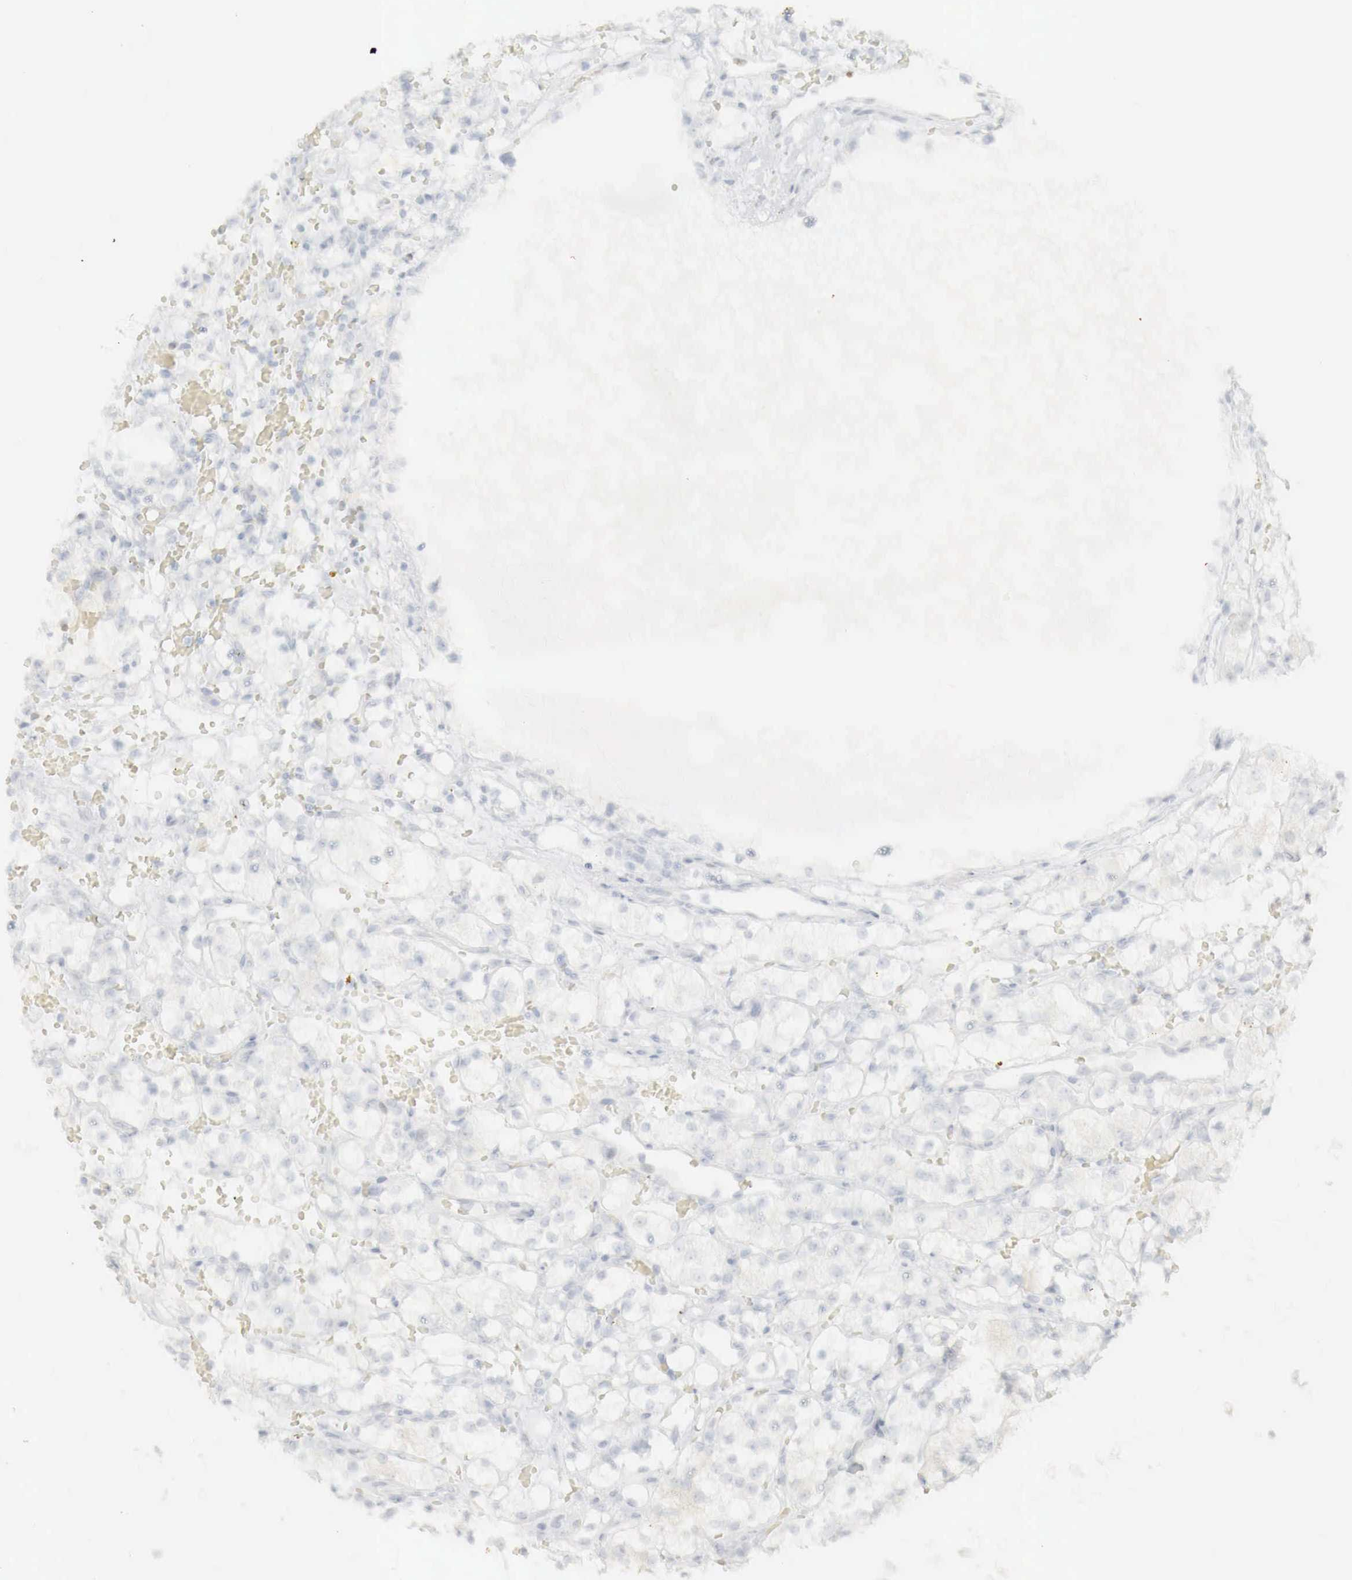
{"staining": {"intensity": "negative", "quantity": "none", "location": "none"}, "tissue": "renal cancer", "cell_type": "Tumor cells", "image_type": "cancer", "snomed": [{"axis": "morphology", "description": "Adenocarcinoma, NOS"}, {"axis": "topography", "description": "Kidney"}], "caption": "Immunohistochemistry (IHC) of renal cancer (adenocarcinoma) demonstrates no positivity in tumor cells.", "gene": "TP63", "patient": {"sex": "female", "age": 60}}